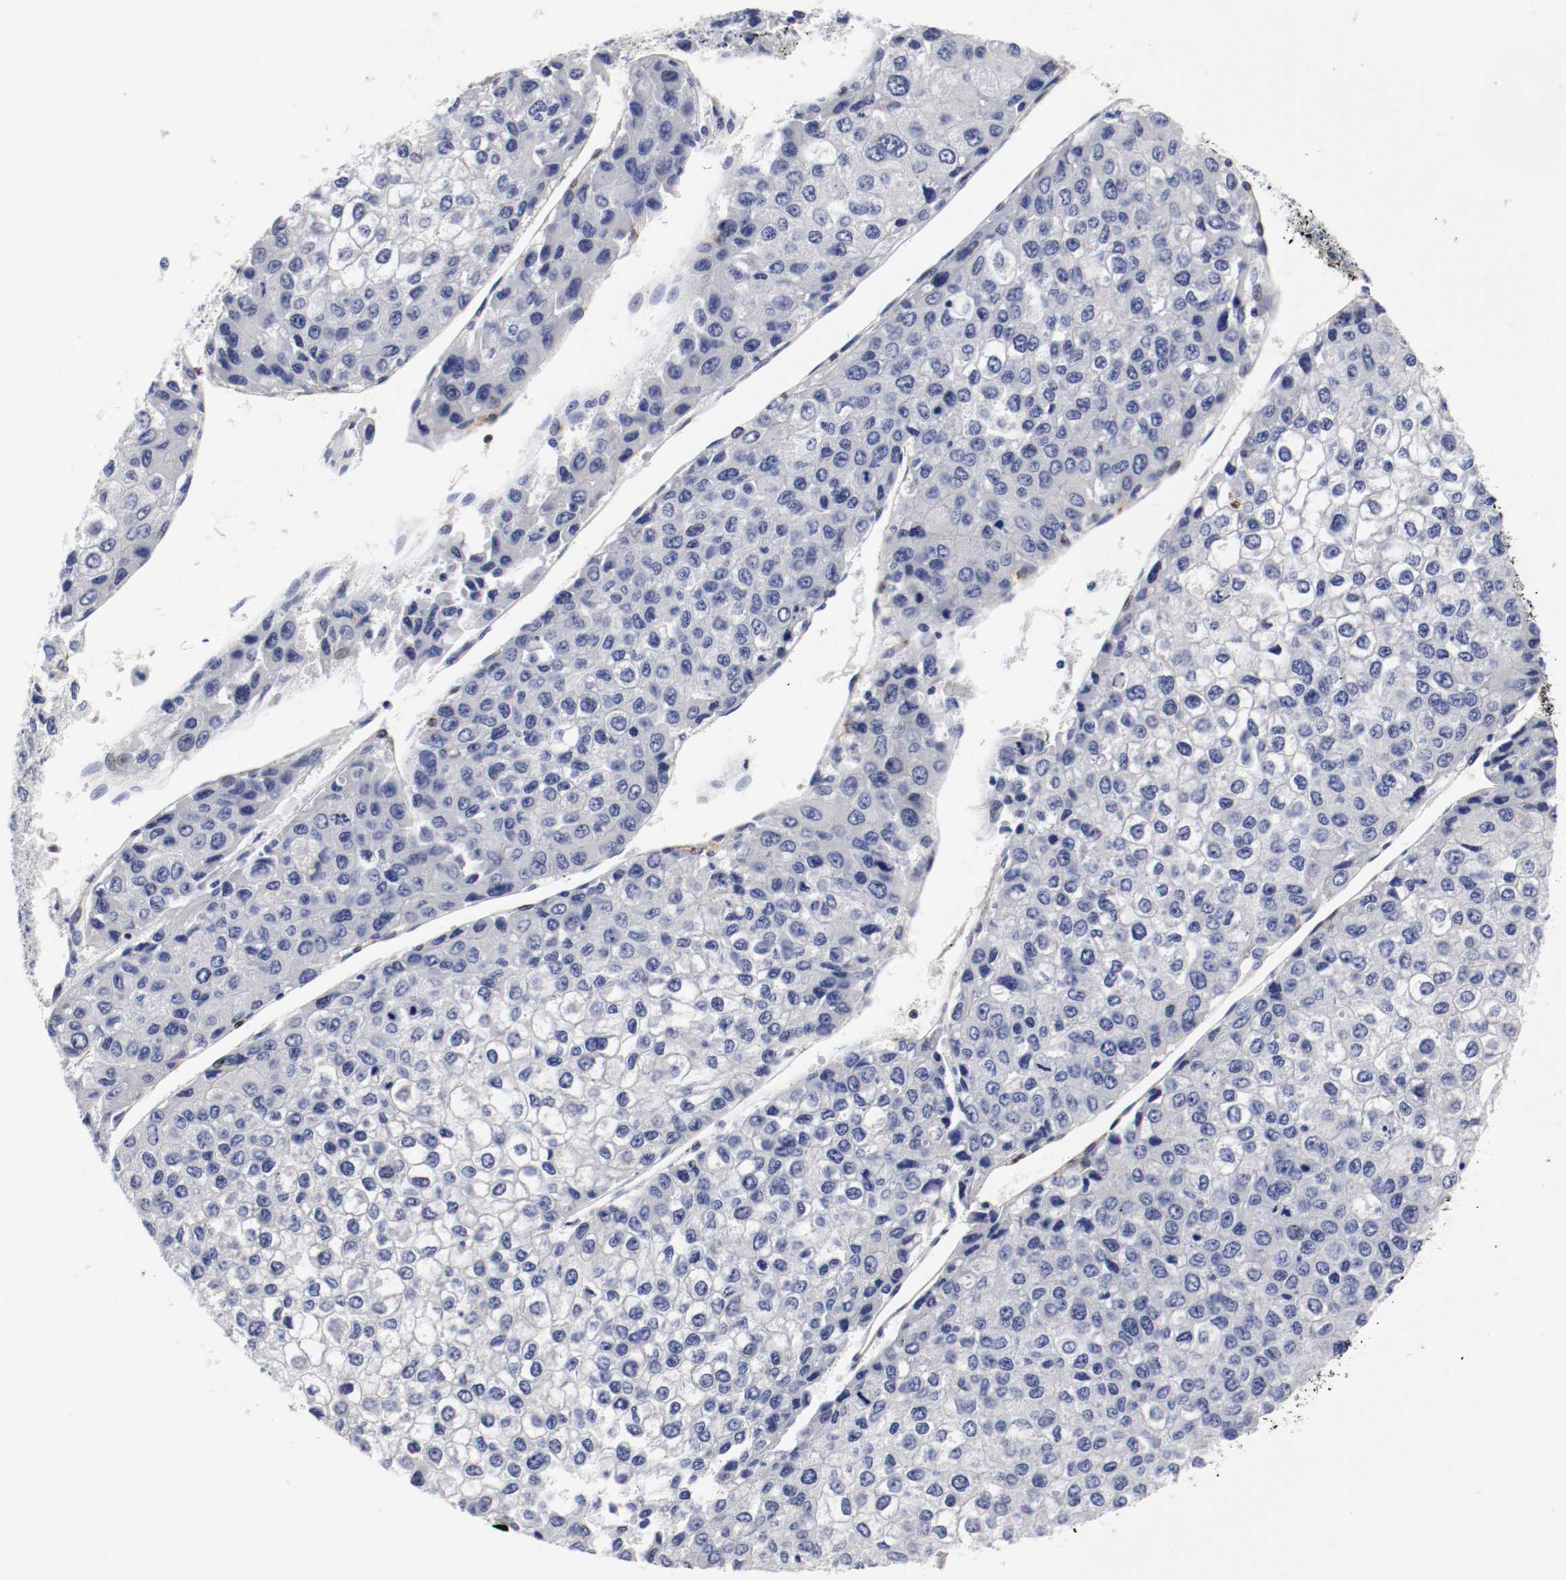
{"staining": {"intensity": "negative", "quantity": "none", "location": "none"}, "tissue": "liver cancer", "cell_type": "Tumor cells", "image_type": "cancer", "snomed": [{"axis": "morphology", "description": "Carcinoma, Hepatocellular, NOS"}, {"axis": "topography", "description": "Liver"}], "caption": "This is an immunohistochemistry photomicrograph of human liver hepatocellular carcinoma. There is no expression in tumor cells.", "gene": "IFITM1", "patient": {"sex": "female", "age": 66}}